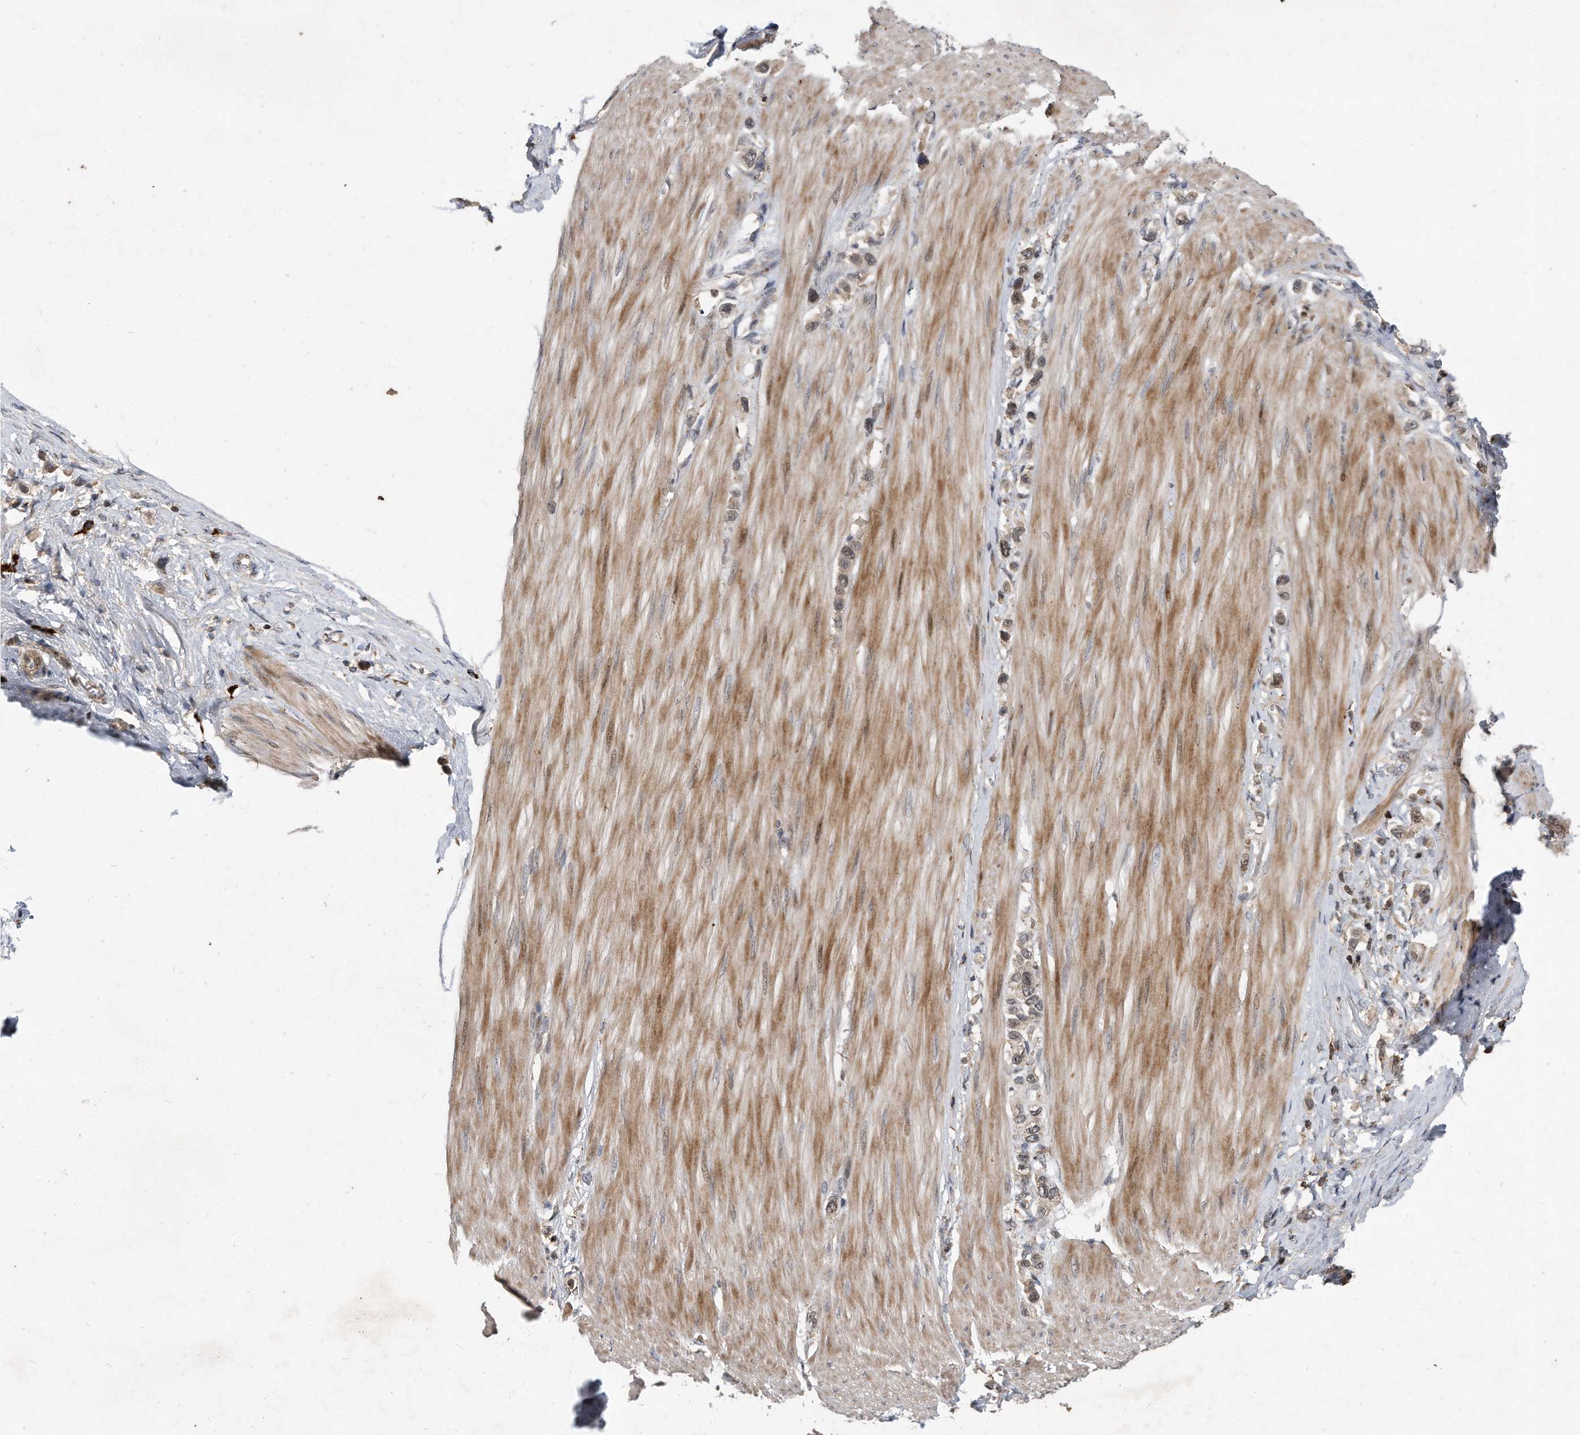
{"staining": {"intensity": "weak", "quantity": "25%-75%", "location": "cytoplasmic/membranous,nuclear"}, "tissue": "stomach cancer", "cell_type": "Tumor cells", "image_type": "cancer", "snomed": [{"axis": "morphology", "description": "Adenocarcinoma, NOS"}, {"axis": "topography", "description": "Stomach"}], "caption": "This photomicrograph demonstrates adenocarcinoma (stomach) stained with IHC to label a protein in brown. The cytoplasmic/membranous and nuclear of tumor cells show weak positivity for the protein. Nuclei are counter-stained blue.", "gene": "PGBD2", "patient": {"sex": "female", "age": 65}}